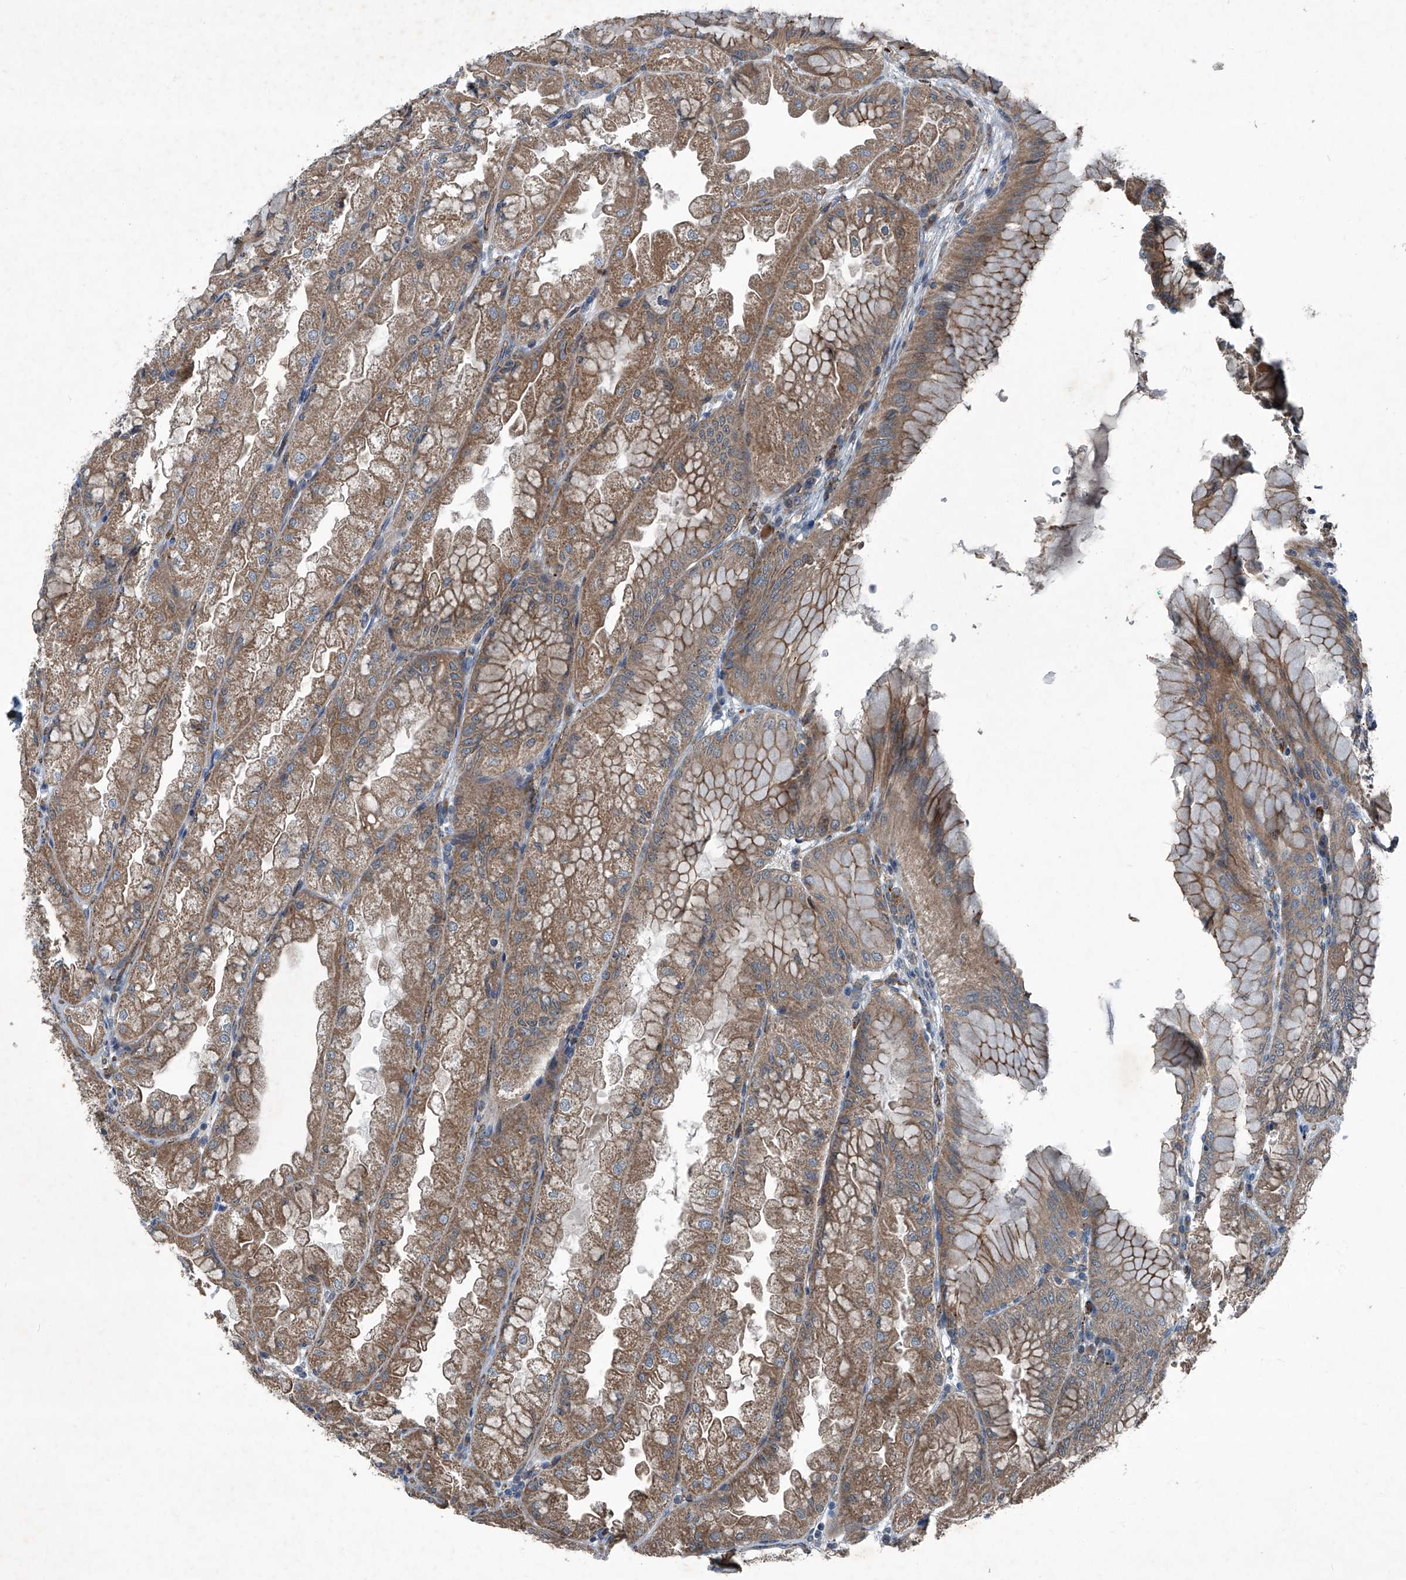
{"staining": {"intensity": "strong", "quantity": "25%-75%", "location": "cytoplasmic/membranous"}, "tissue": "stomach", "cell_type": "Glandular cells", "image_type": "normal", "snomed": [{"axis": "morphology", "description": "Normal tissue, NOS"}, {"axis": "topography", "description": "Stomach, upper"}], "caption": "Protein expression analysis of benign stomach displays strong cytoplasmic/membranous staining in about 25%-75% of glandular cells.", "gene": "SENP2", "patient": {"sex": "male", "age": 47}}